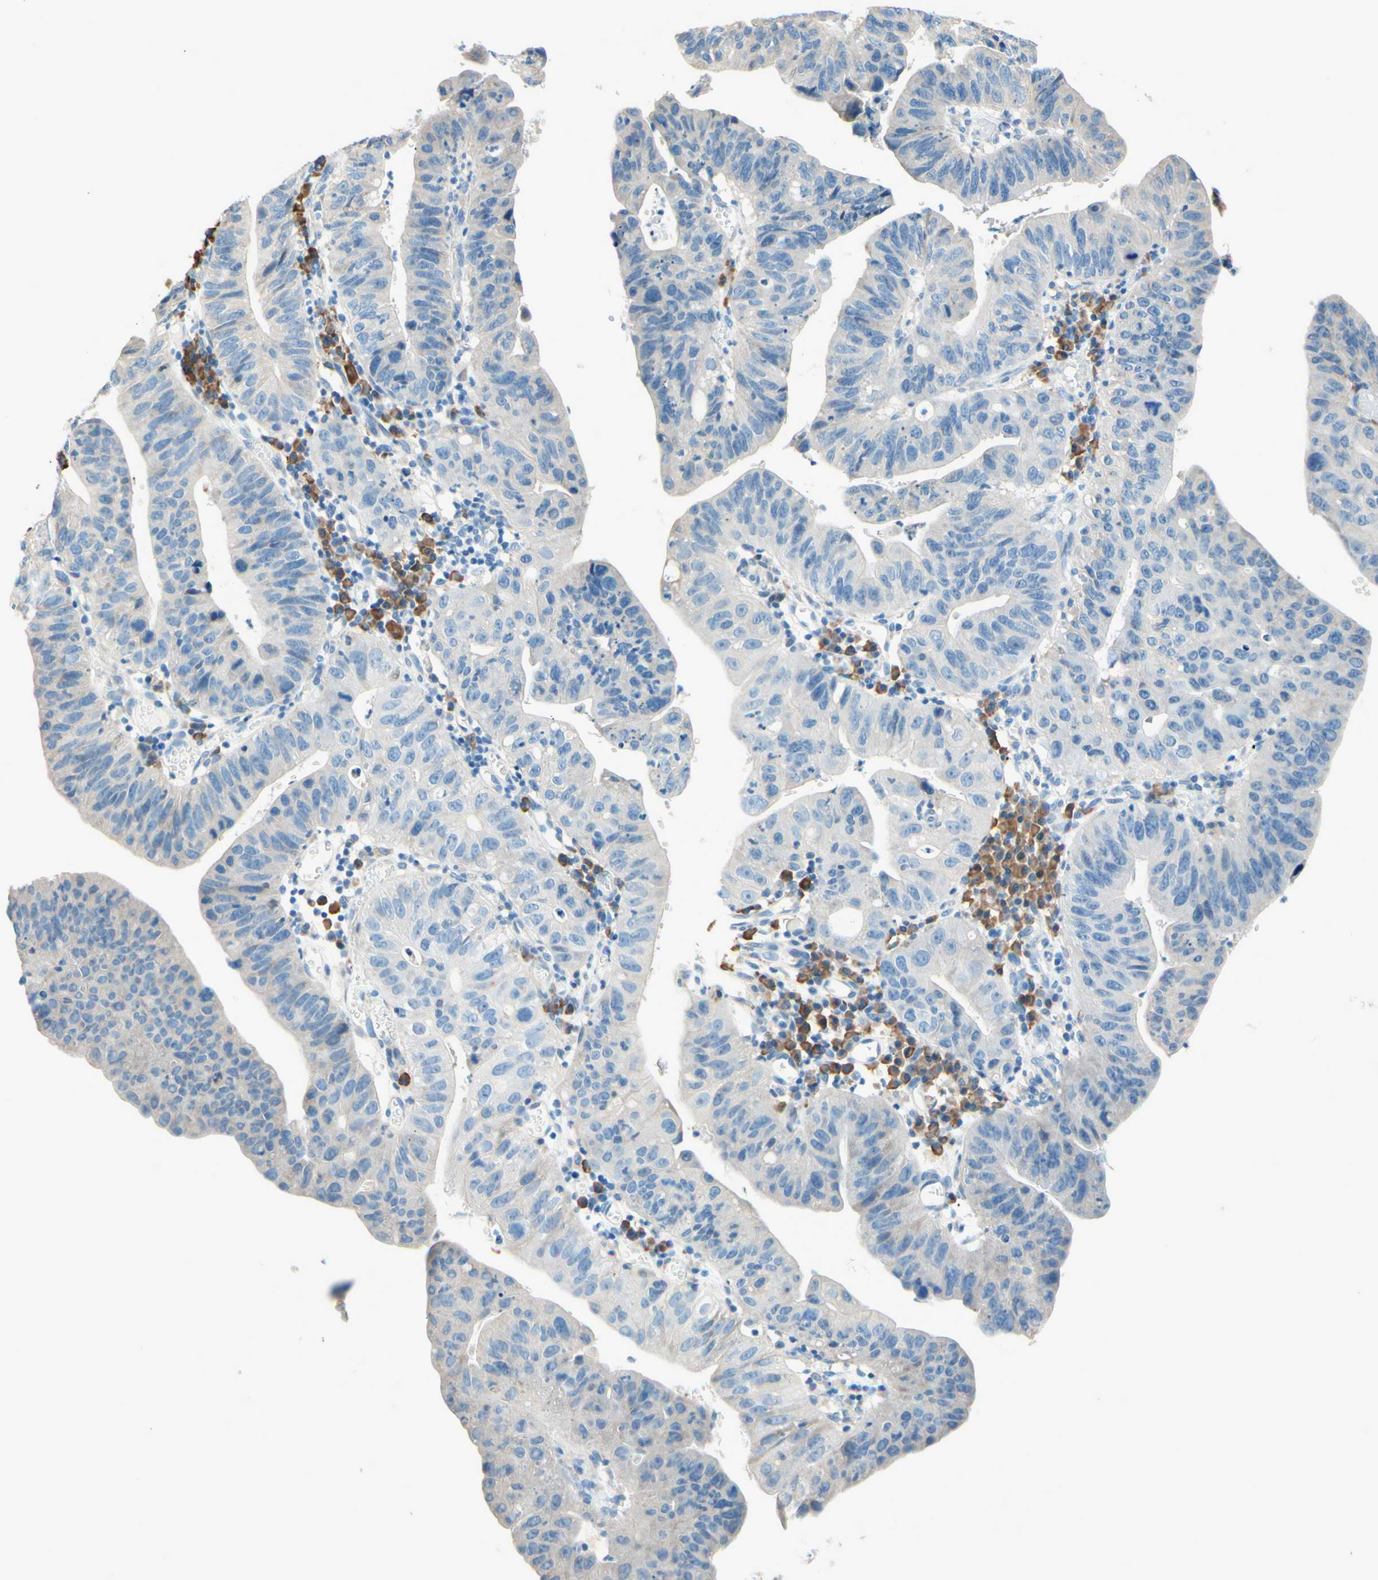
{"staining": {"intensity": "negative", "quantity": "none", "location": "none"}, "tissue": "stomach cancer", "cell_type": "Tumor cells", "image_type": "cancer", "snomed": [{"axis": "morphology", "description": "Adenocarcinoma, NOS"}, {"axis": "topography", "description": "Stomach"}], "caption": "Histopathology image shows no significant protein staining in tumor cells of stomach adenocarcinoma.", "gene": "PASD1", "patient": {"sex": "male", "age": 59}}